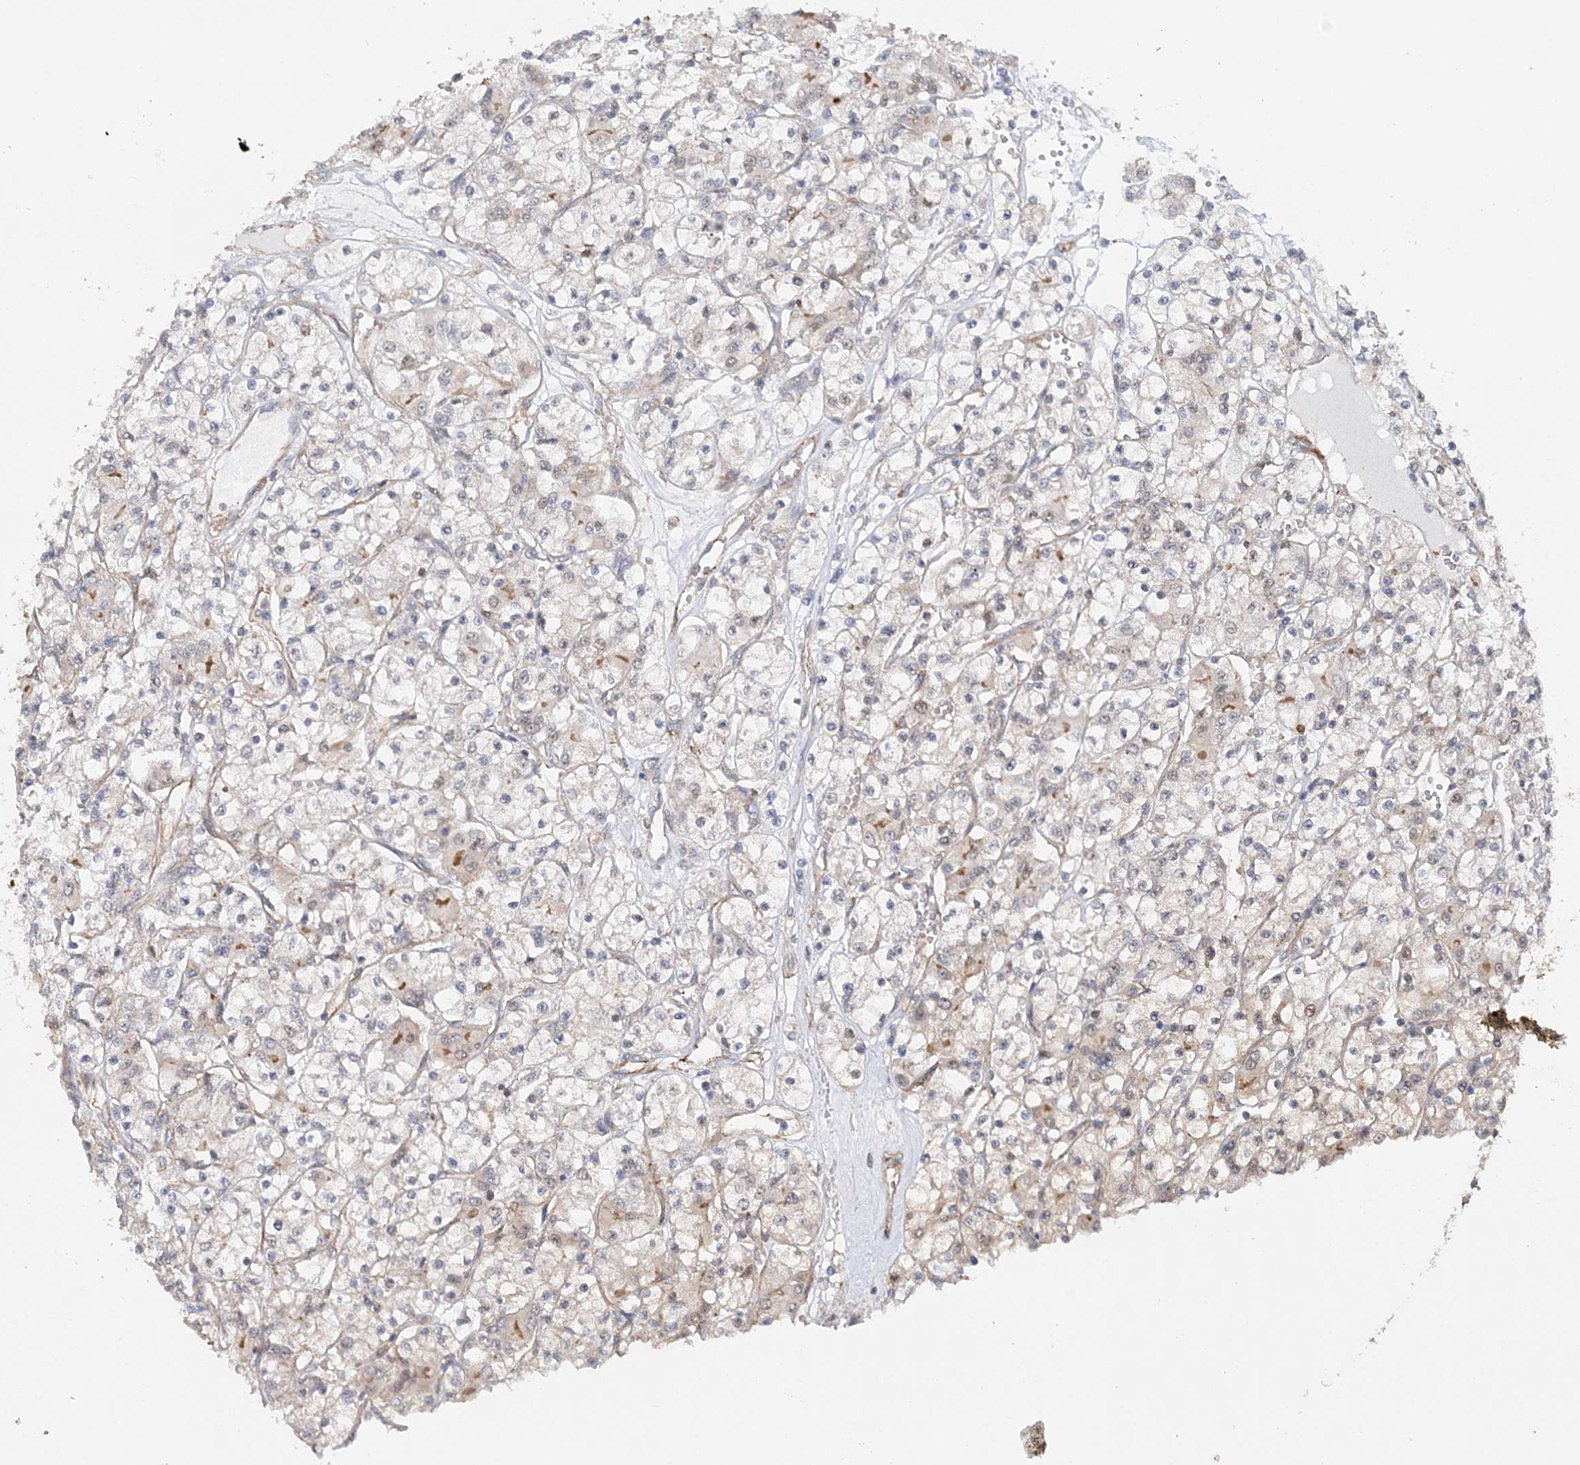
{"staining": {"intensity": "negative", "quantity": "none", "location": "none"}, "tissue": "renal cancer", "cell_type": "Tumor cells", "image_type": "cancer", "snomed": [{"axis": "morphology", "description": "Adenocarcinoma, NOS"}, {"axis": "topography", "description": "Kidney"}], "caption": "The IHC micrograph has no significant expression in tumor cells of renal adenocarcinoma tissue. (DAB IHC with hematoxylin counter stain).", "gene": "MAT2B", "patient": {"sex": "female", "age": 59}}